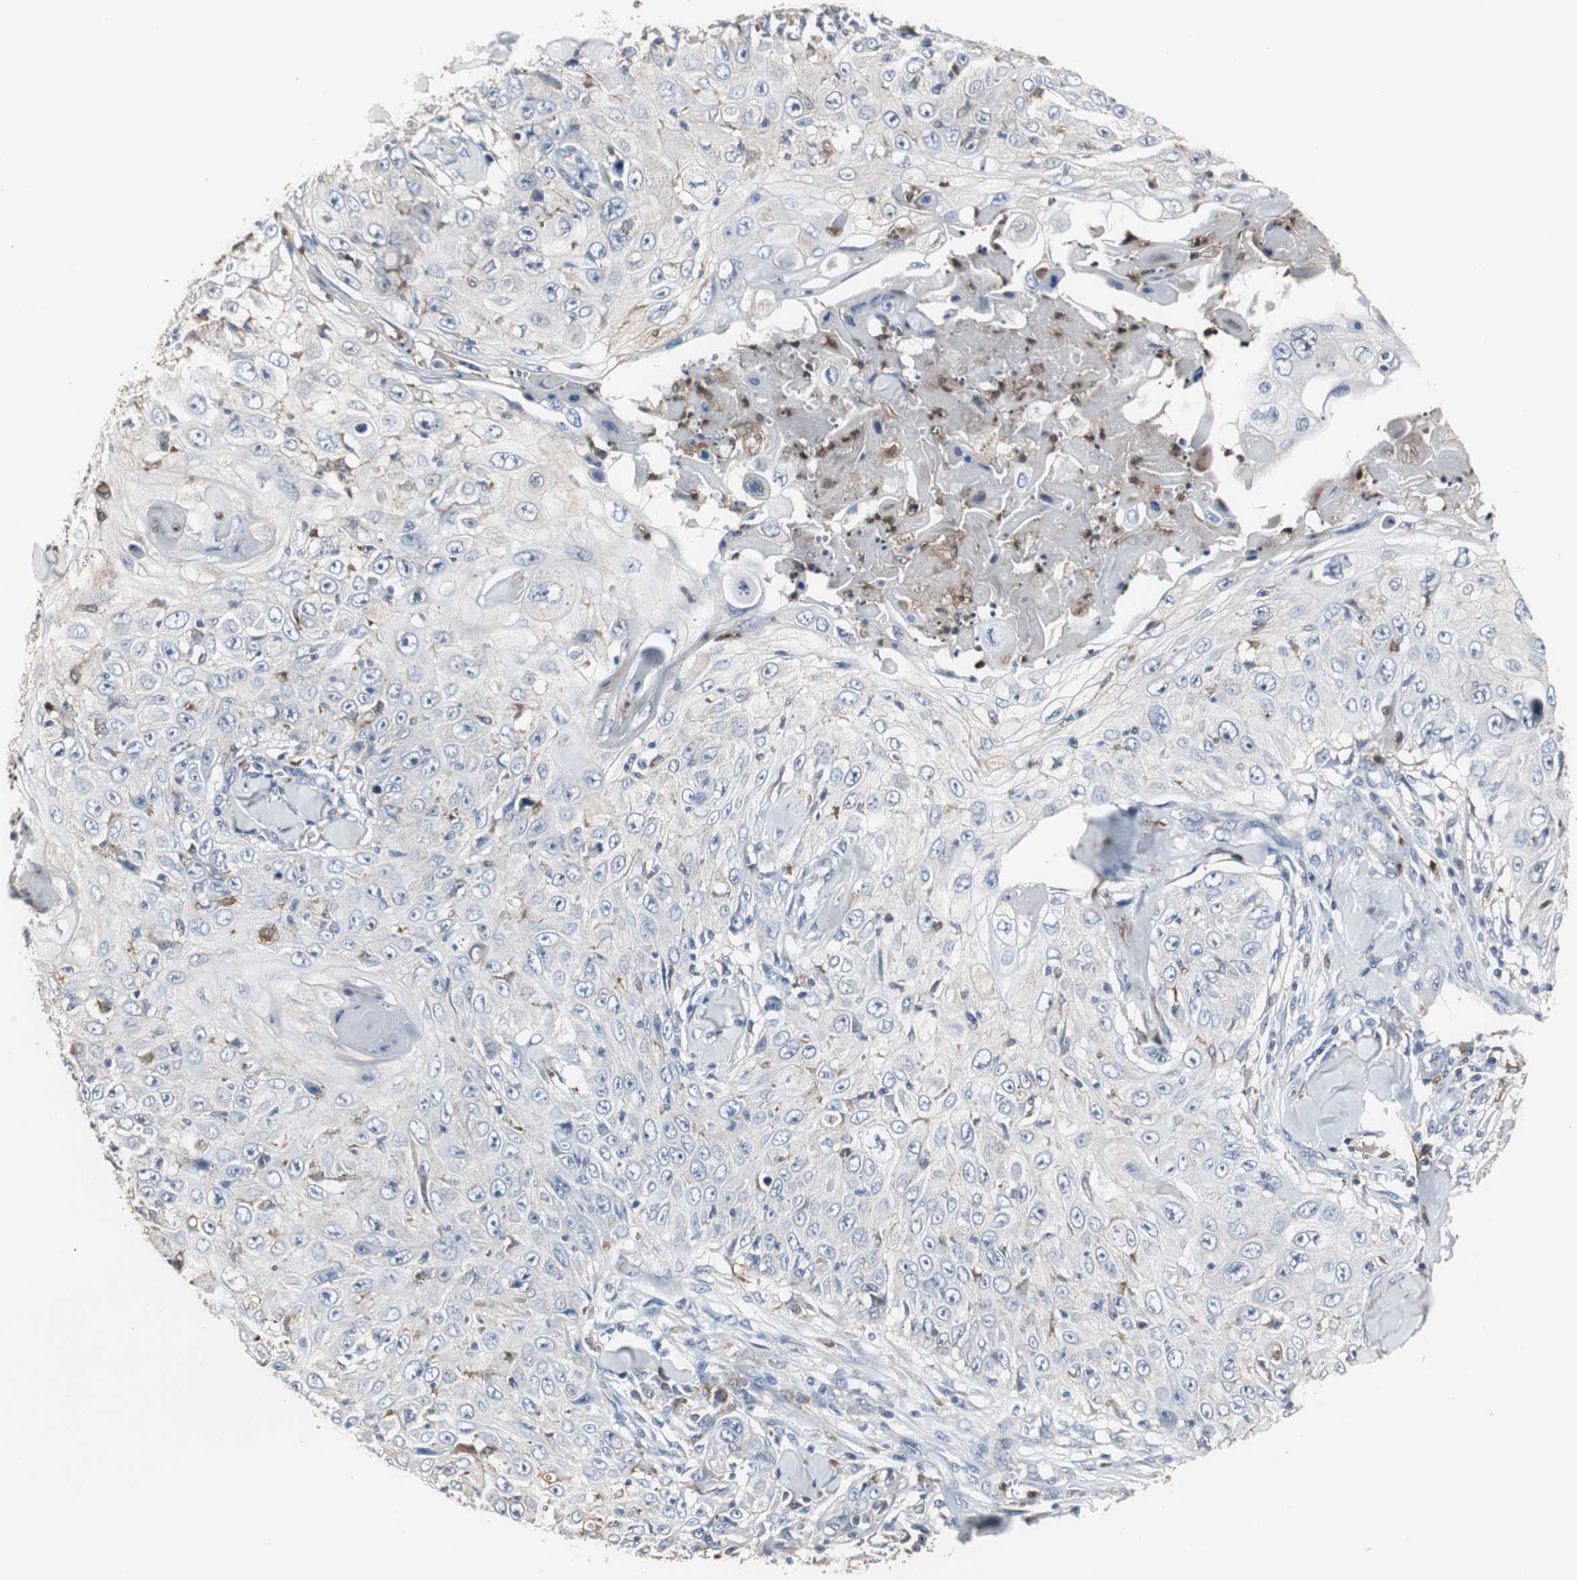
{"staining": {"intensity": "negative", "quantity": "none", "location": "none"}, "tissue": "skin cancer", "cell_type": "Tumor cells", "image_type": "cancer", "snomed": [{"axis": "morphology", "description": "Squamous cell carcinoma, NOS"}, {"axis": "topography", "description": "Skin"}], "caption": "Skin cancer (squamous cell carcinoma) was stained to show a protein in brown. There is no significant staining in tumor cells.", "gene": "NCF2", "patient": {"sex": "male", "age": 86}}